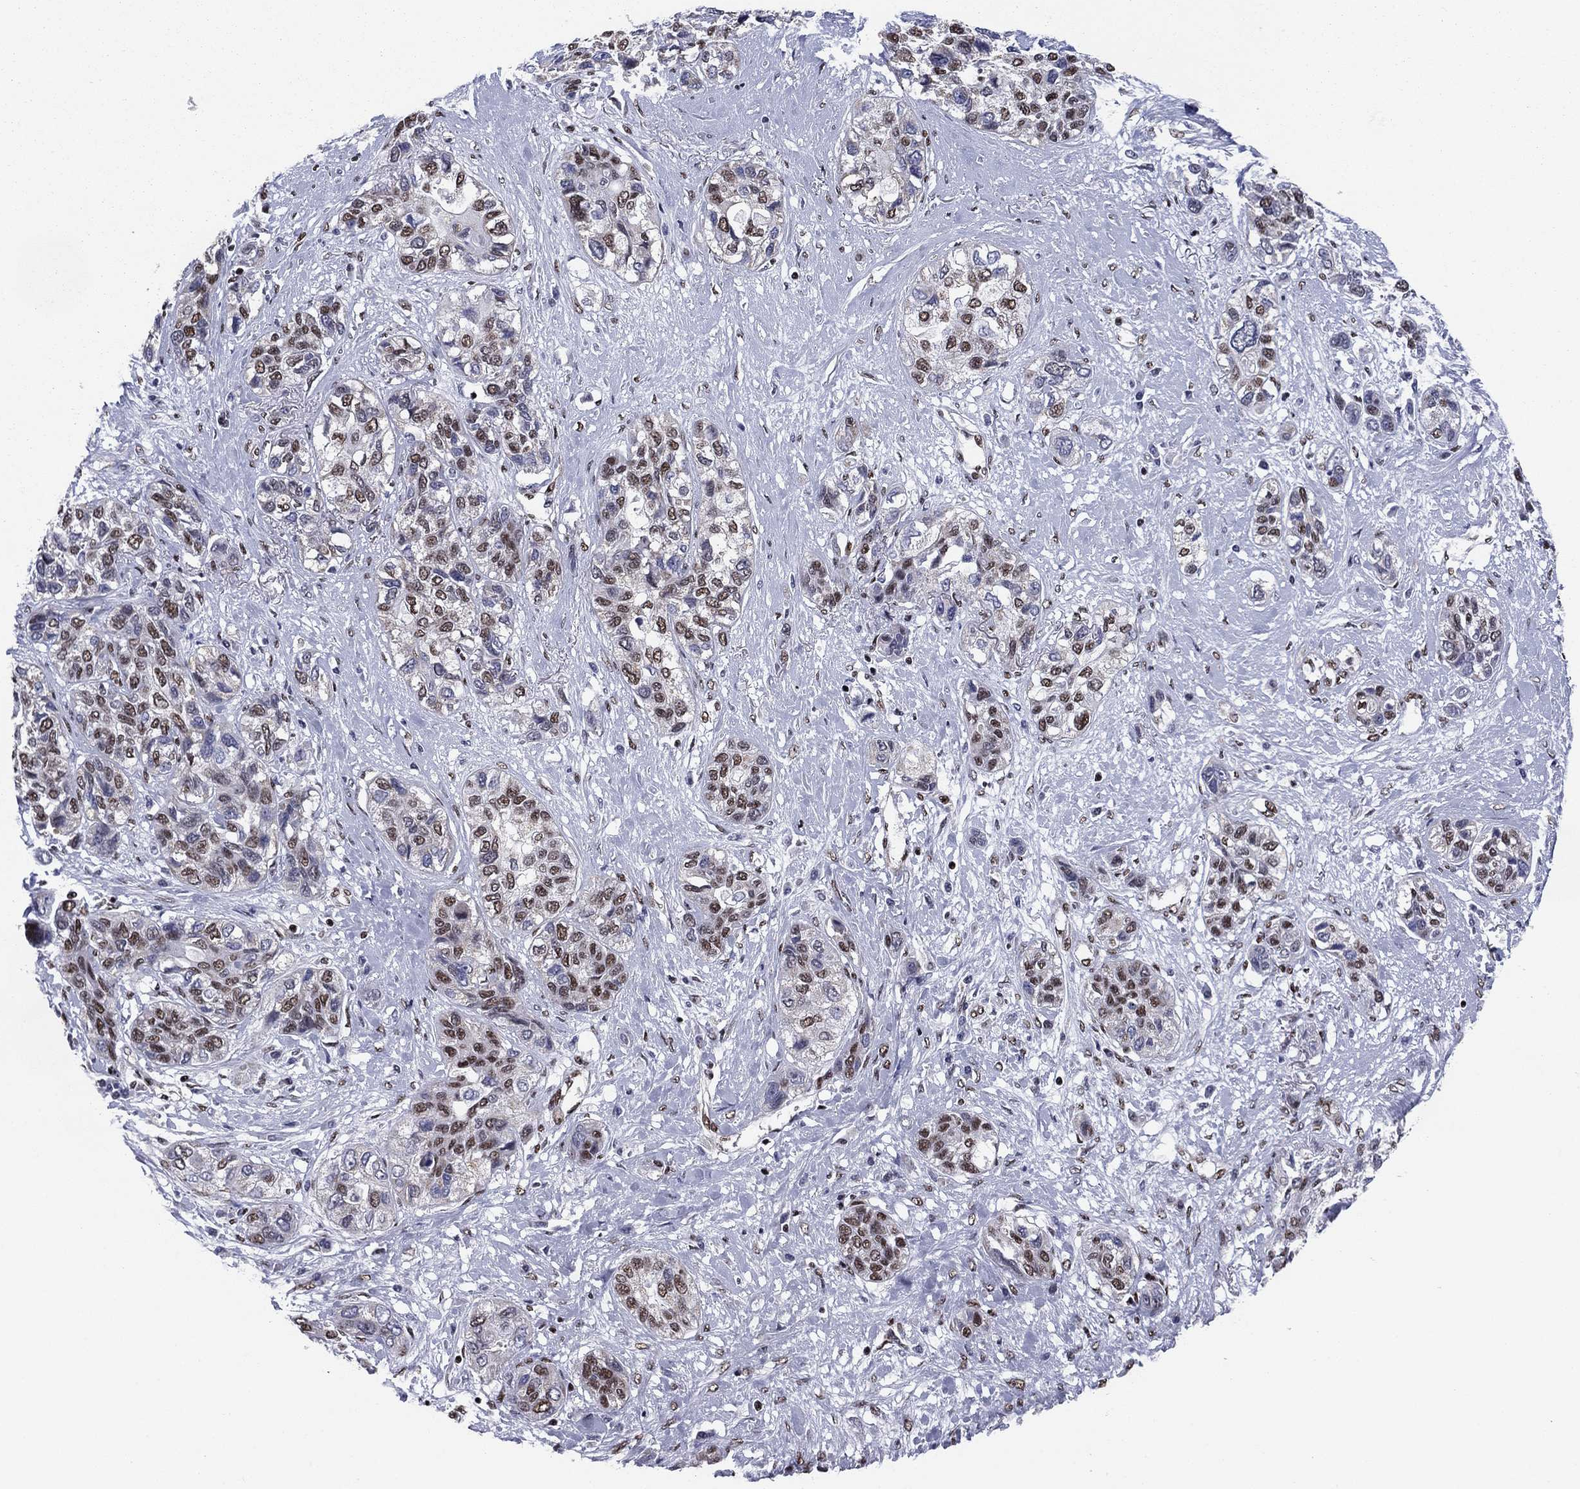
{"staining": {"intensity": "moderate", "quantity": "25%-75%", "location": "nuclear"}, "tissue": "lung cancer", "cell_type": "Tumor cells", "image_type": "cancer", "snomed": [{"axis": "morphology", "description": "Squamous cell carcinoma, NOS"}, {"axis": "topography", "description": "Lung"}], "caption": "Brown immunohistochemical staining in human squamous cell carcinoma (lung) reveals moderate nuclear staining in approximately 25%-75% of tumor cells. (DAB IHC with brightfield microscopy, high magnification).", "gene": "N4BP2", "patient": {"sex": "female", "age": 70}}